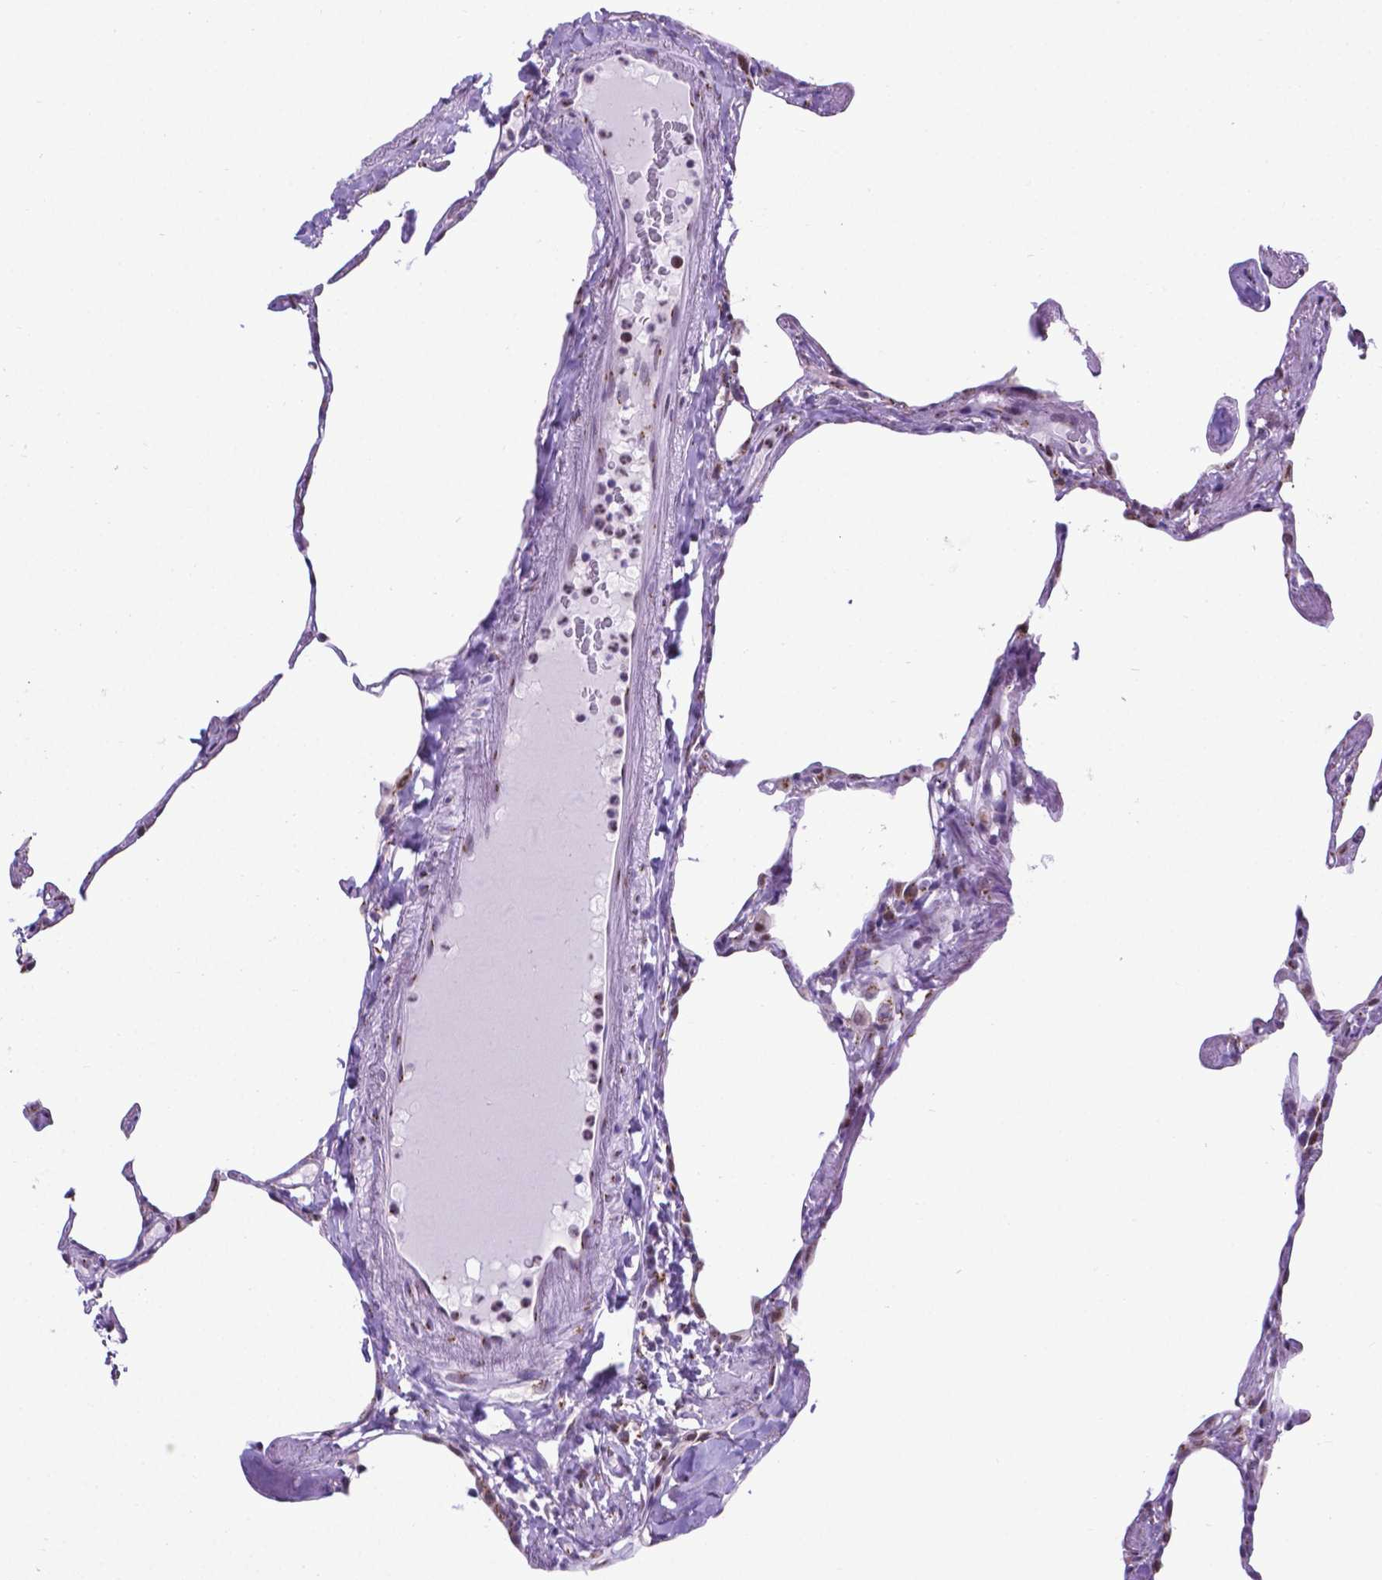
{"staining": {"intensity": "negative", "quantity": "none", "location": "none"}, "tissue": "lung", "cell_type": "Alveolar cells", "image_type": "normal", "snomed": [{"axis": "morphology", "description": "Normal tissue, NOS"}, {"axis": "topography", "description": "Lung"}], "caption": "High power microscopy micrograph of an immunohistochemistry micrograph of unremarkable lung, revealing no significant expression in alveolar cells. (IHC, brightfield microscopy, high magnification).", "gene": "MRPL10", "patient": {"sex": "male", "age": 65}}